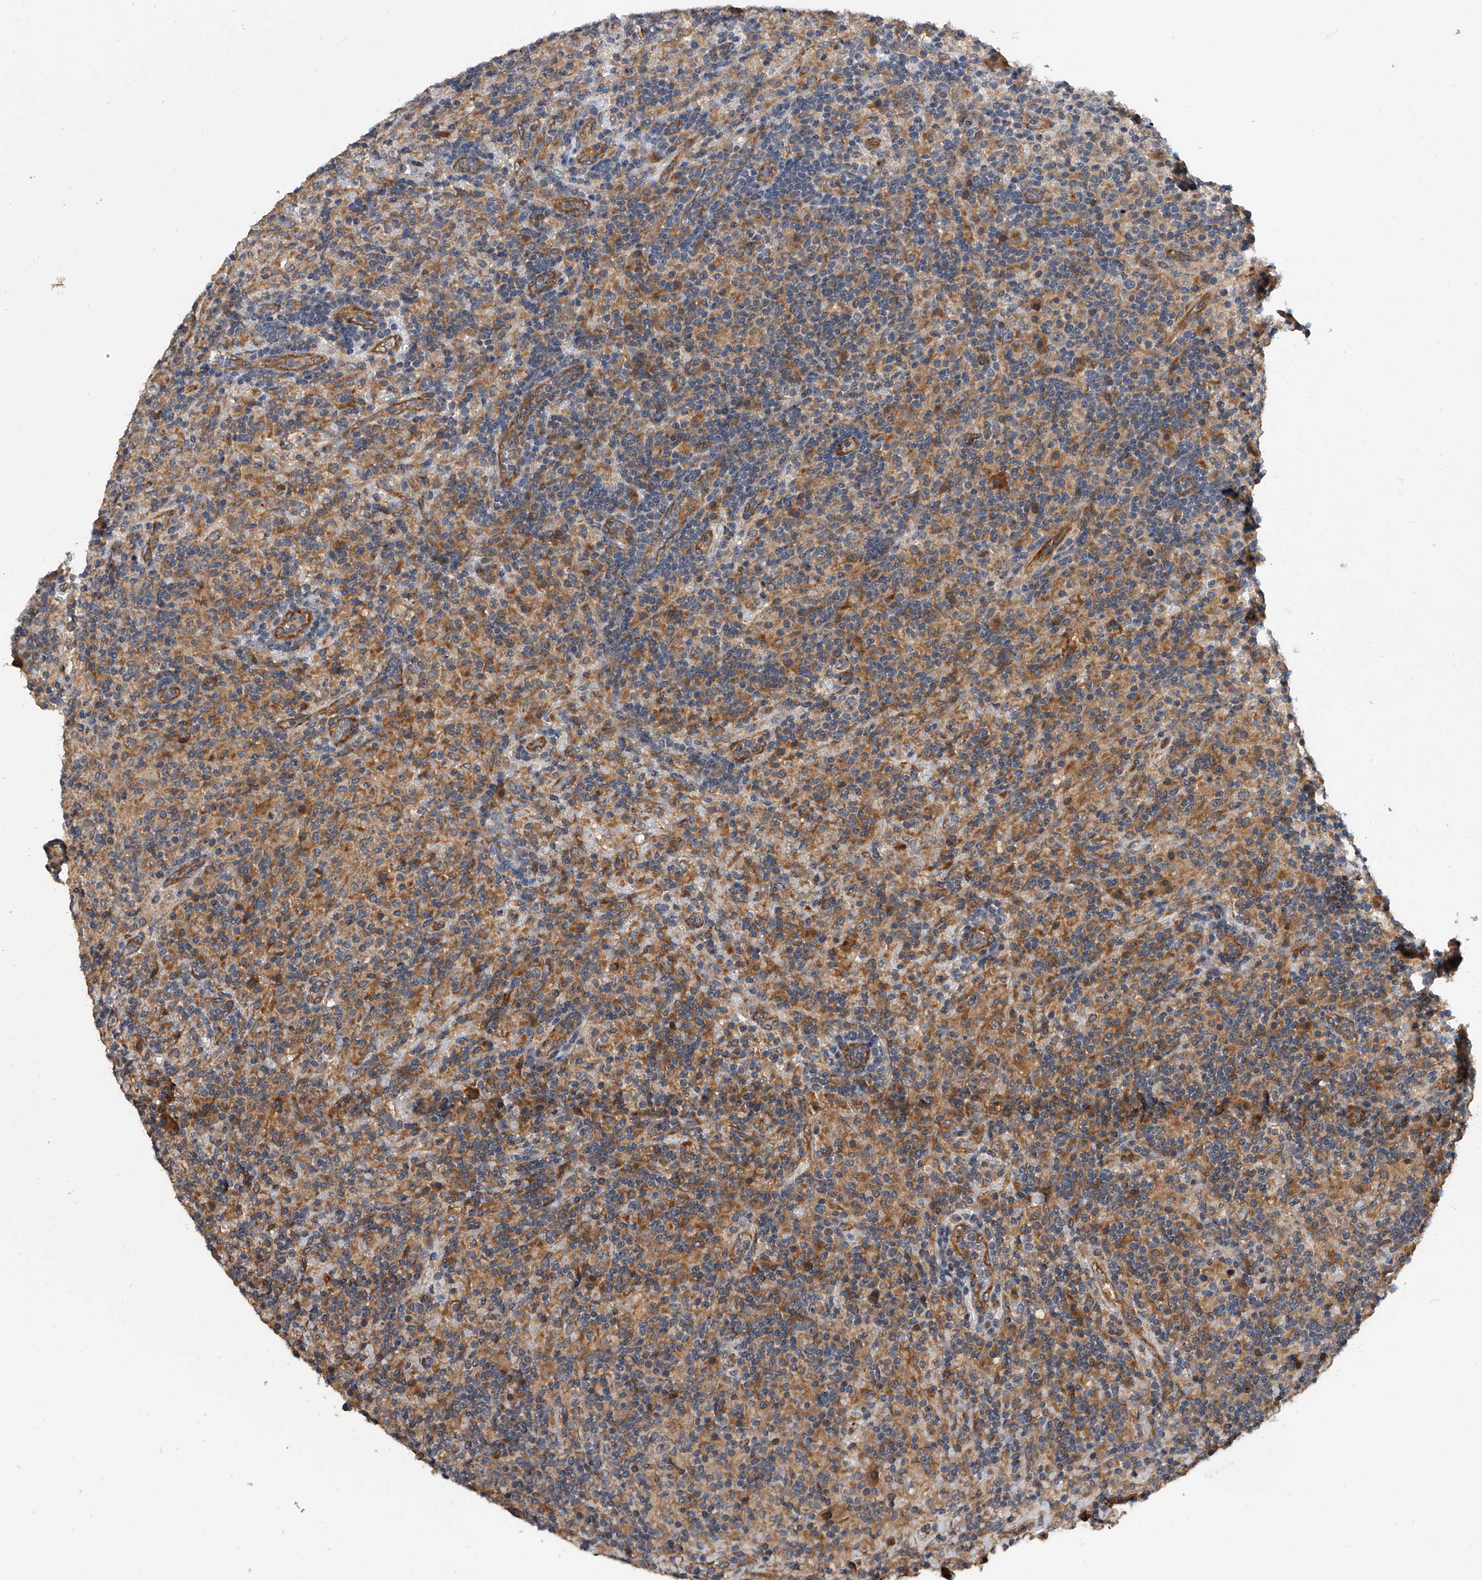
{"staining": {"intensity": "negative", "quantity": "none", "location": "none"}, "tissue": "lymphoma", "cell_type": "Tumor cells", "image_type": "cancer", "snomed": [{"axis": "morphology", "description": "Hodgkin's disease, NOS"}, {"axis": "topography", "description": "Lymph node"}], "caption": "Immunohistochemistry (IHC) of Hodgkin's disease reveals no positivity in tumor cells.", "gene": "EXOC4", "patient": {"sex": "male", "age": 70}}